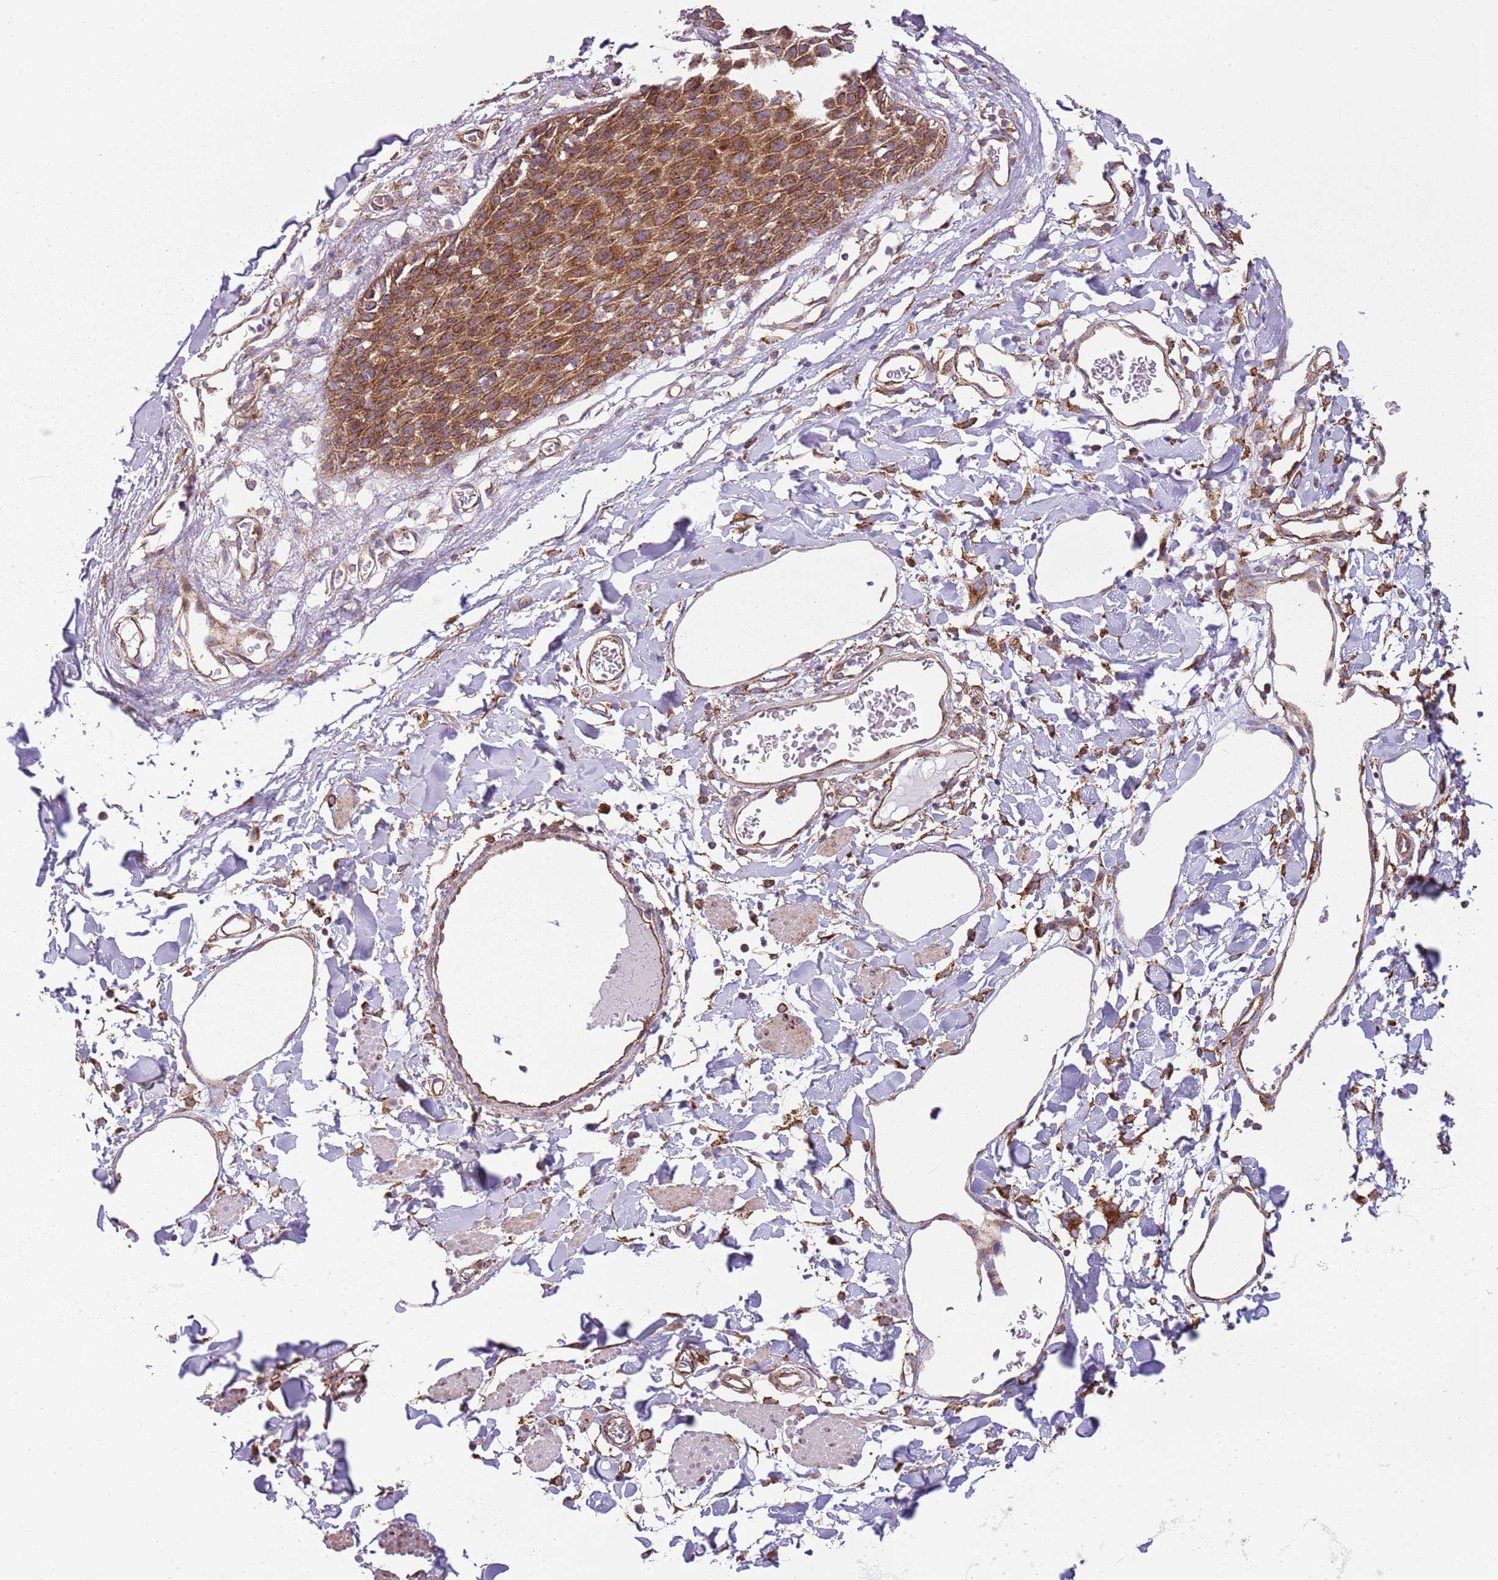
{"staining": {"intensity": "strong", "quantity": ">75%", "location": "cytoplasmic/membranous"}, "tissue": "skin", "cell_type": "Epidermal cells", "image_type": "normal", "snomed": [{"axis": "morphology", "description": "Normal tissue, NOS"}, {"axis": "topography", "description": "Vulva"}], "caption": "Benign skin shows strong cytoplasmic/membranous staining in about >75% of epidermal cells (IHC, brightfield microscopy, high magnification)..", "gene": "SNX1", "patient": {"sex": "female", "age": 68}}